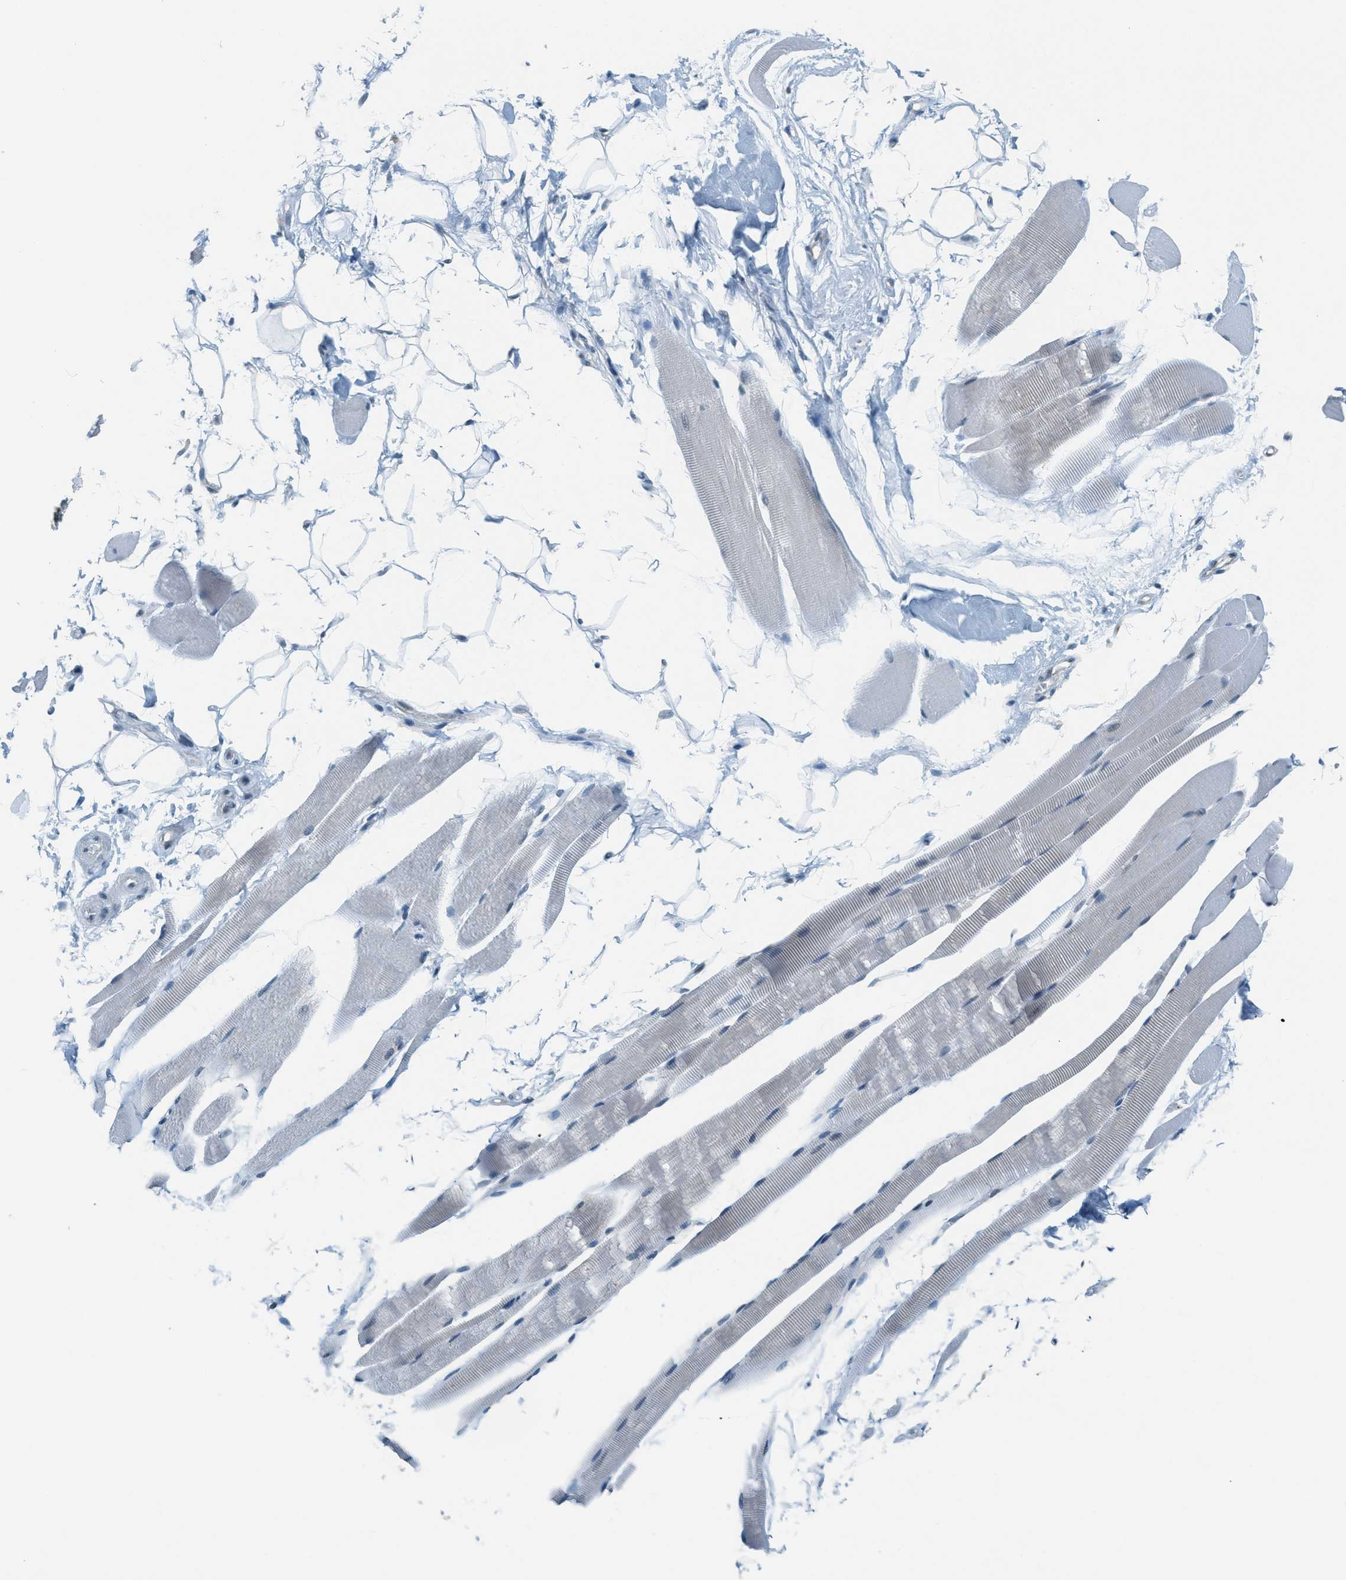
{"staining": {"intensity": "weak", "quantity": "<25%", "location": "cytoplasmic/membranous"}, "tissue": "skeletal muscle", "cell_type": "Myocytes", "image_type": "normal", "snomed": [{"axis": "morphology", "description": "Normal tissue, NOS"}, {"axis": "topography", "description": "Skeletal muscle"}, {"axis": "topography", "description": "Peripheral nerve tissue"}], "caption": "The image demonstrates no staining of myocytes in normal skeletal muscle.", "gene": "FYN", "patient": {"sex": "female", "age": 84}}